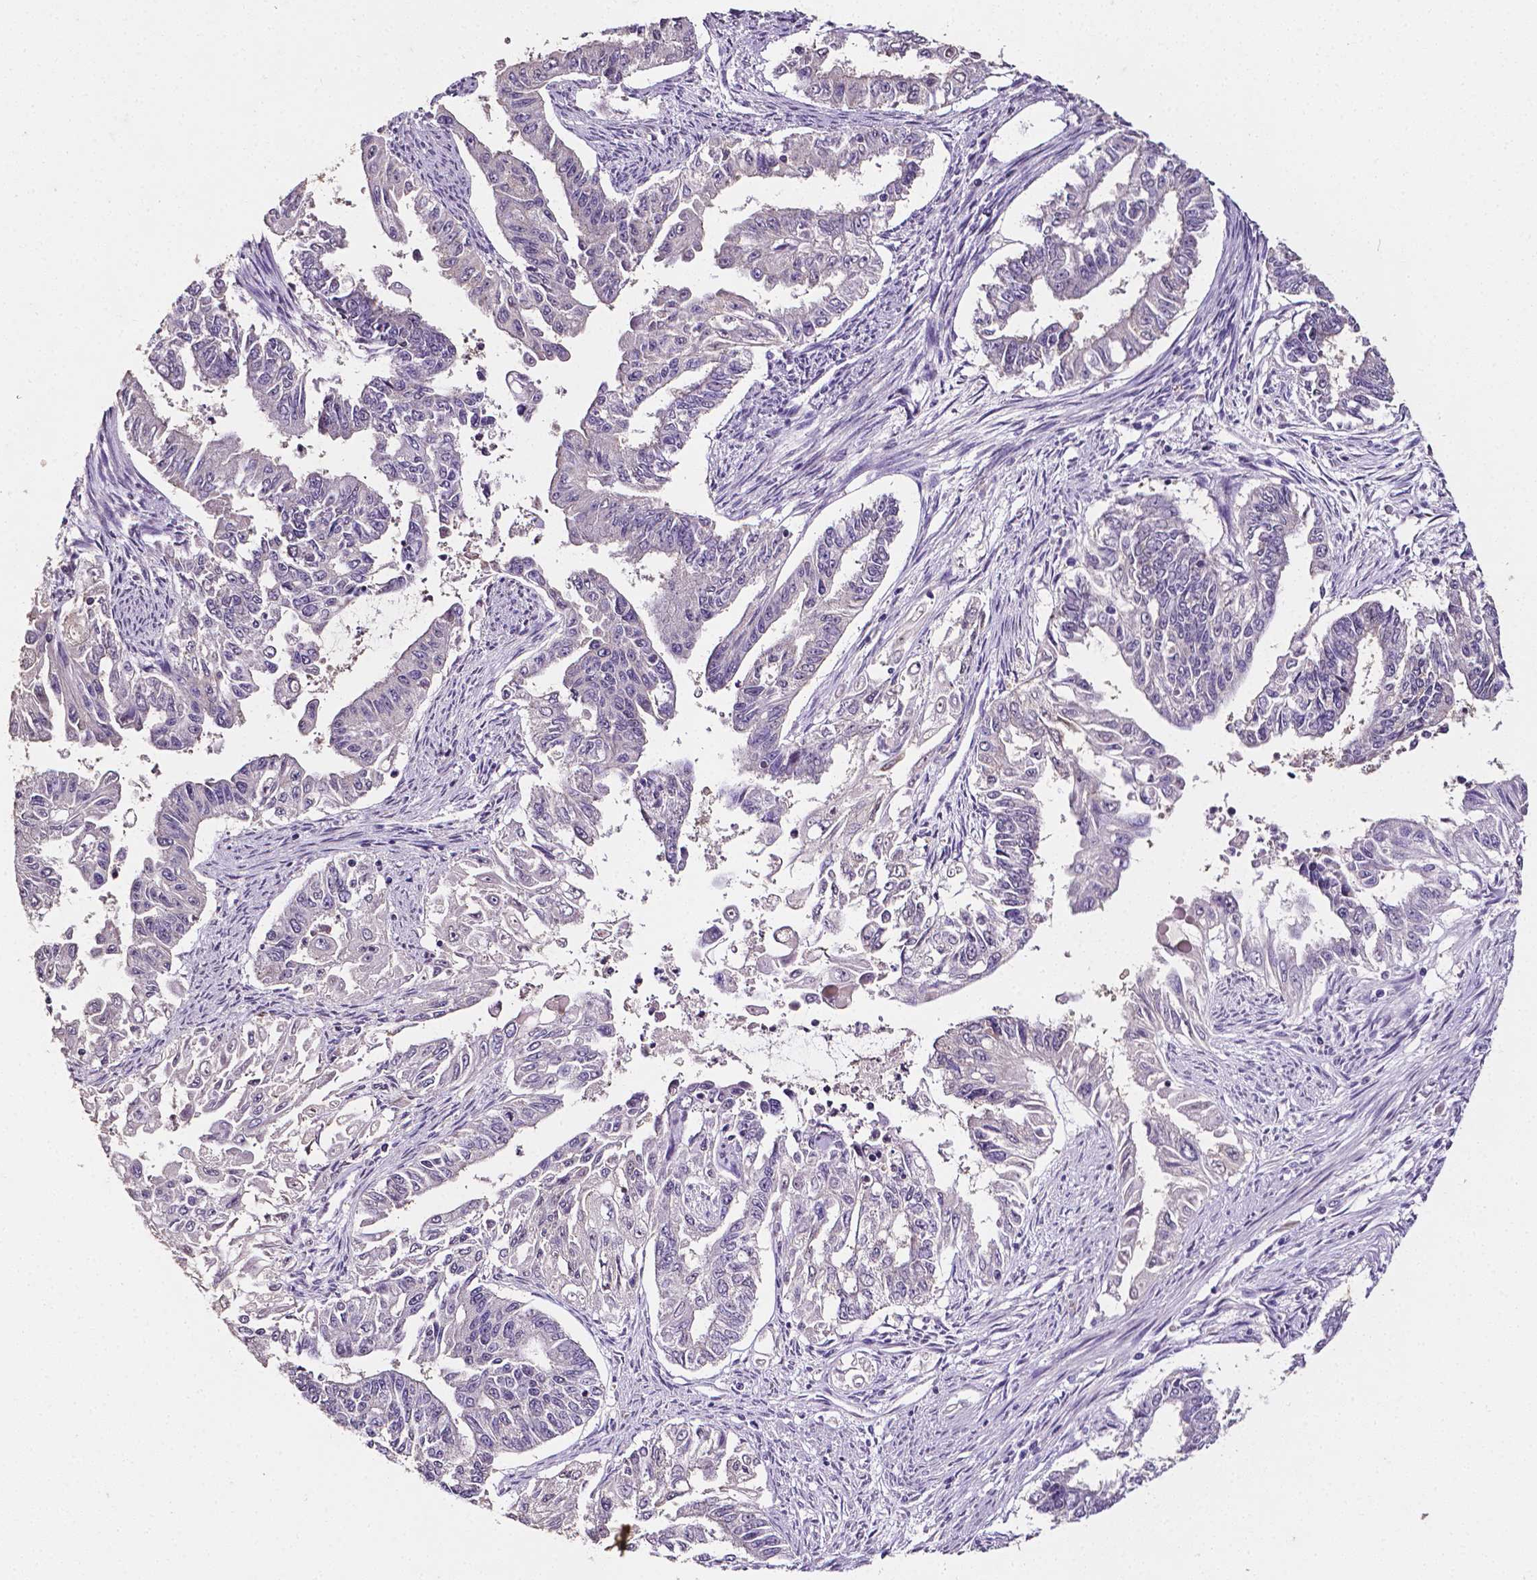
{"staining": {"intensity": "negative", "quantity": "none", "location": "none"}, "tissue": "endometrial cancer", "cell_type": "Tumor cells", "image_type": "cancer", "snomed": [{"axis": "morphology", "description": "Adenocarcinoma, NOS"}, {"axis": "topography", "description": "Uterus"}], "caption": "Tumor cells show no significant staining in adenocarcinoma (endometrial). (DAB immunohistochemistry (IHC) visualized using brightfield microscopy, high magnification).", "gene": "PSAT1", "patient": {"sex": "female", "age": 59}}